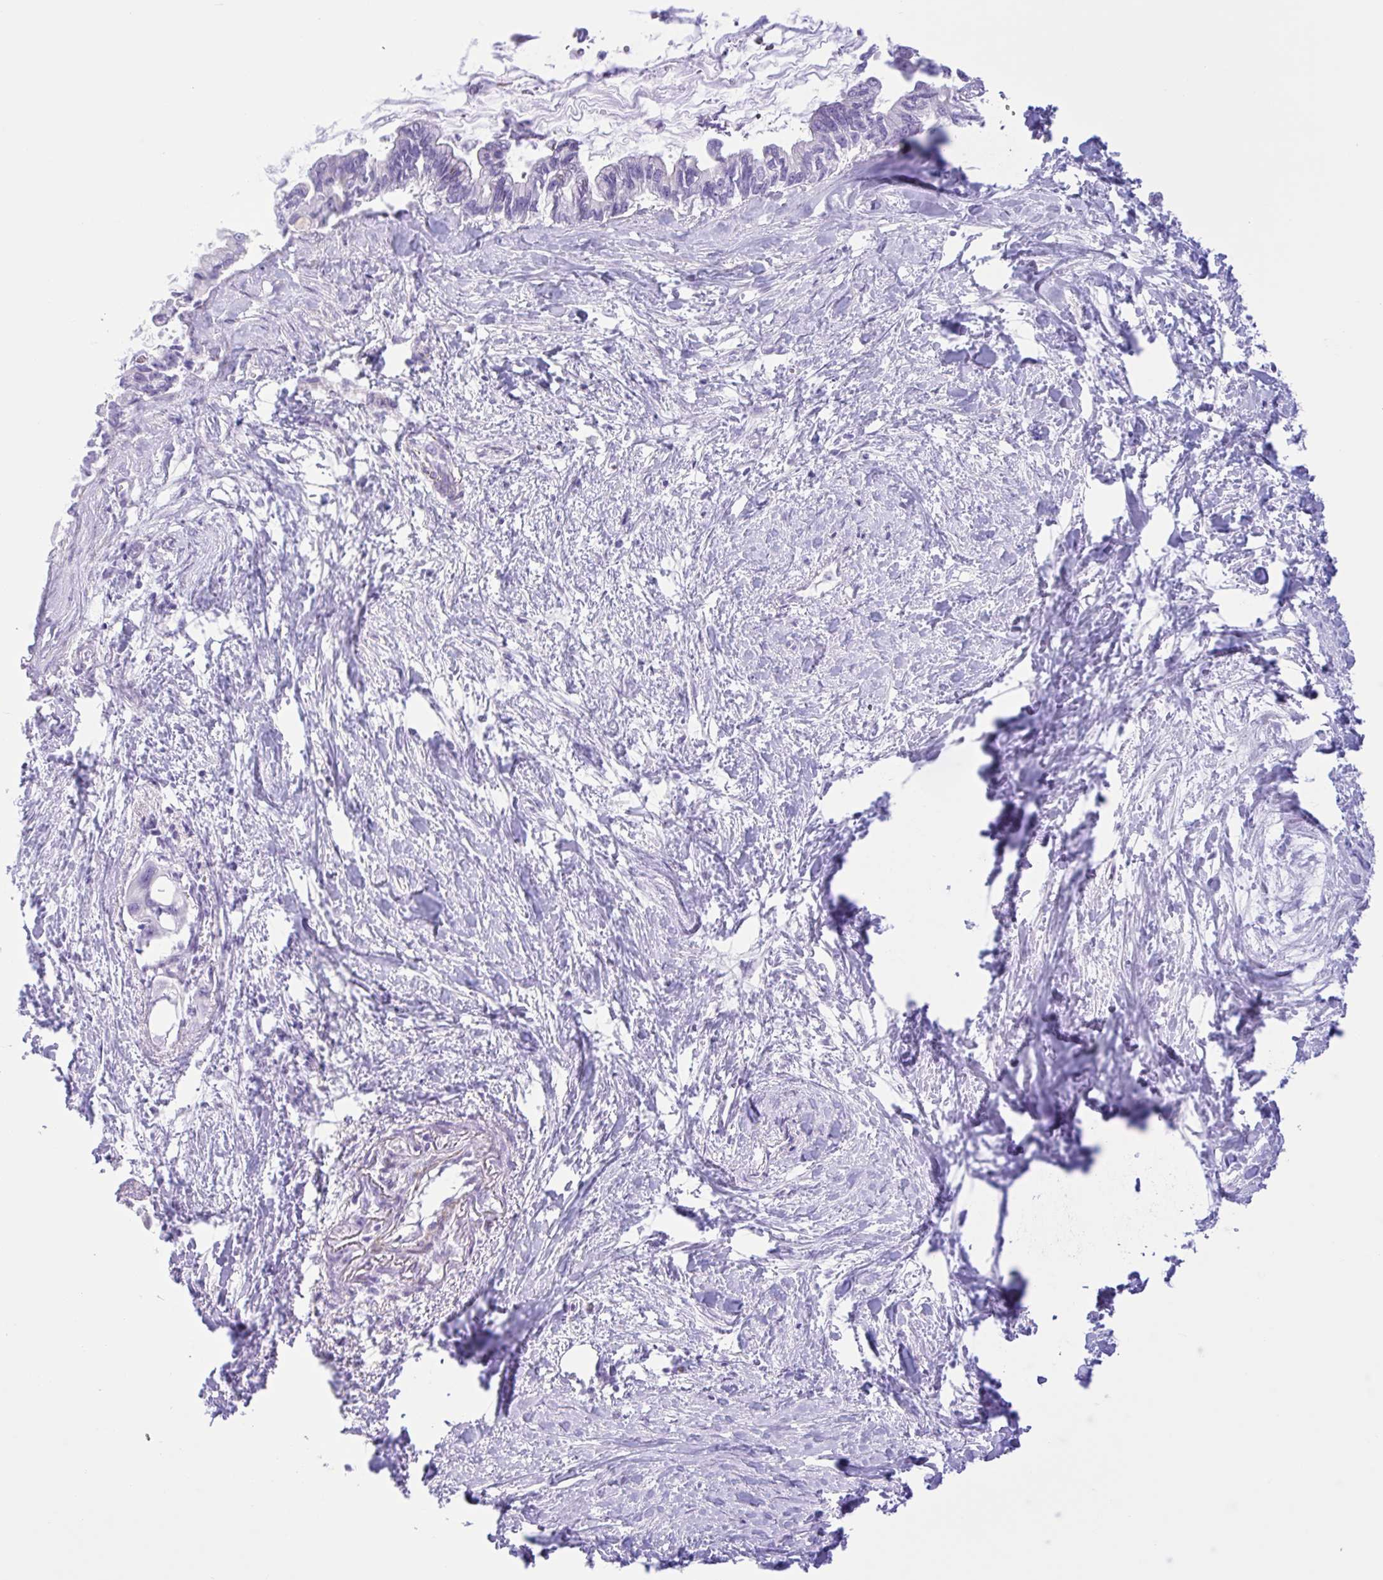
{"staining": {"intensity": "negative", "quantity": "none", "location": "none"}, "tissue": "pancreatic cancer", "cell_type": "Tumor cells", "image_type": "cancer", "snomed": [{"axis": "morphology", "description": "Adenocarcinoma, NOS"}, {"axis": "topography", "description": "Pancreas"}], "caption": "There is no significant staining in tumor cells of adenocarcinoma (pancreatic).", "gene": "AHCYL2", "patient": {"sex": "male", "age": 61}}